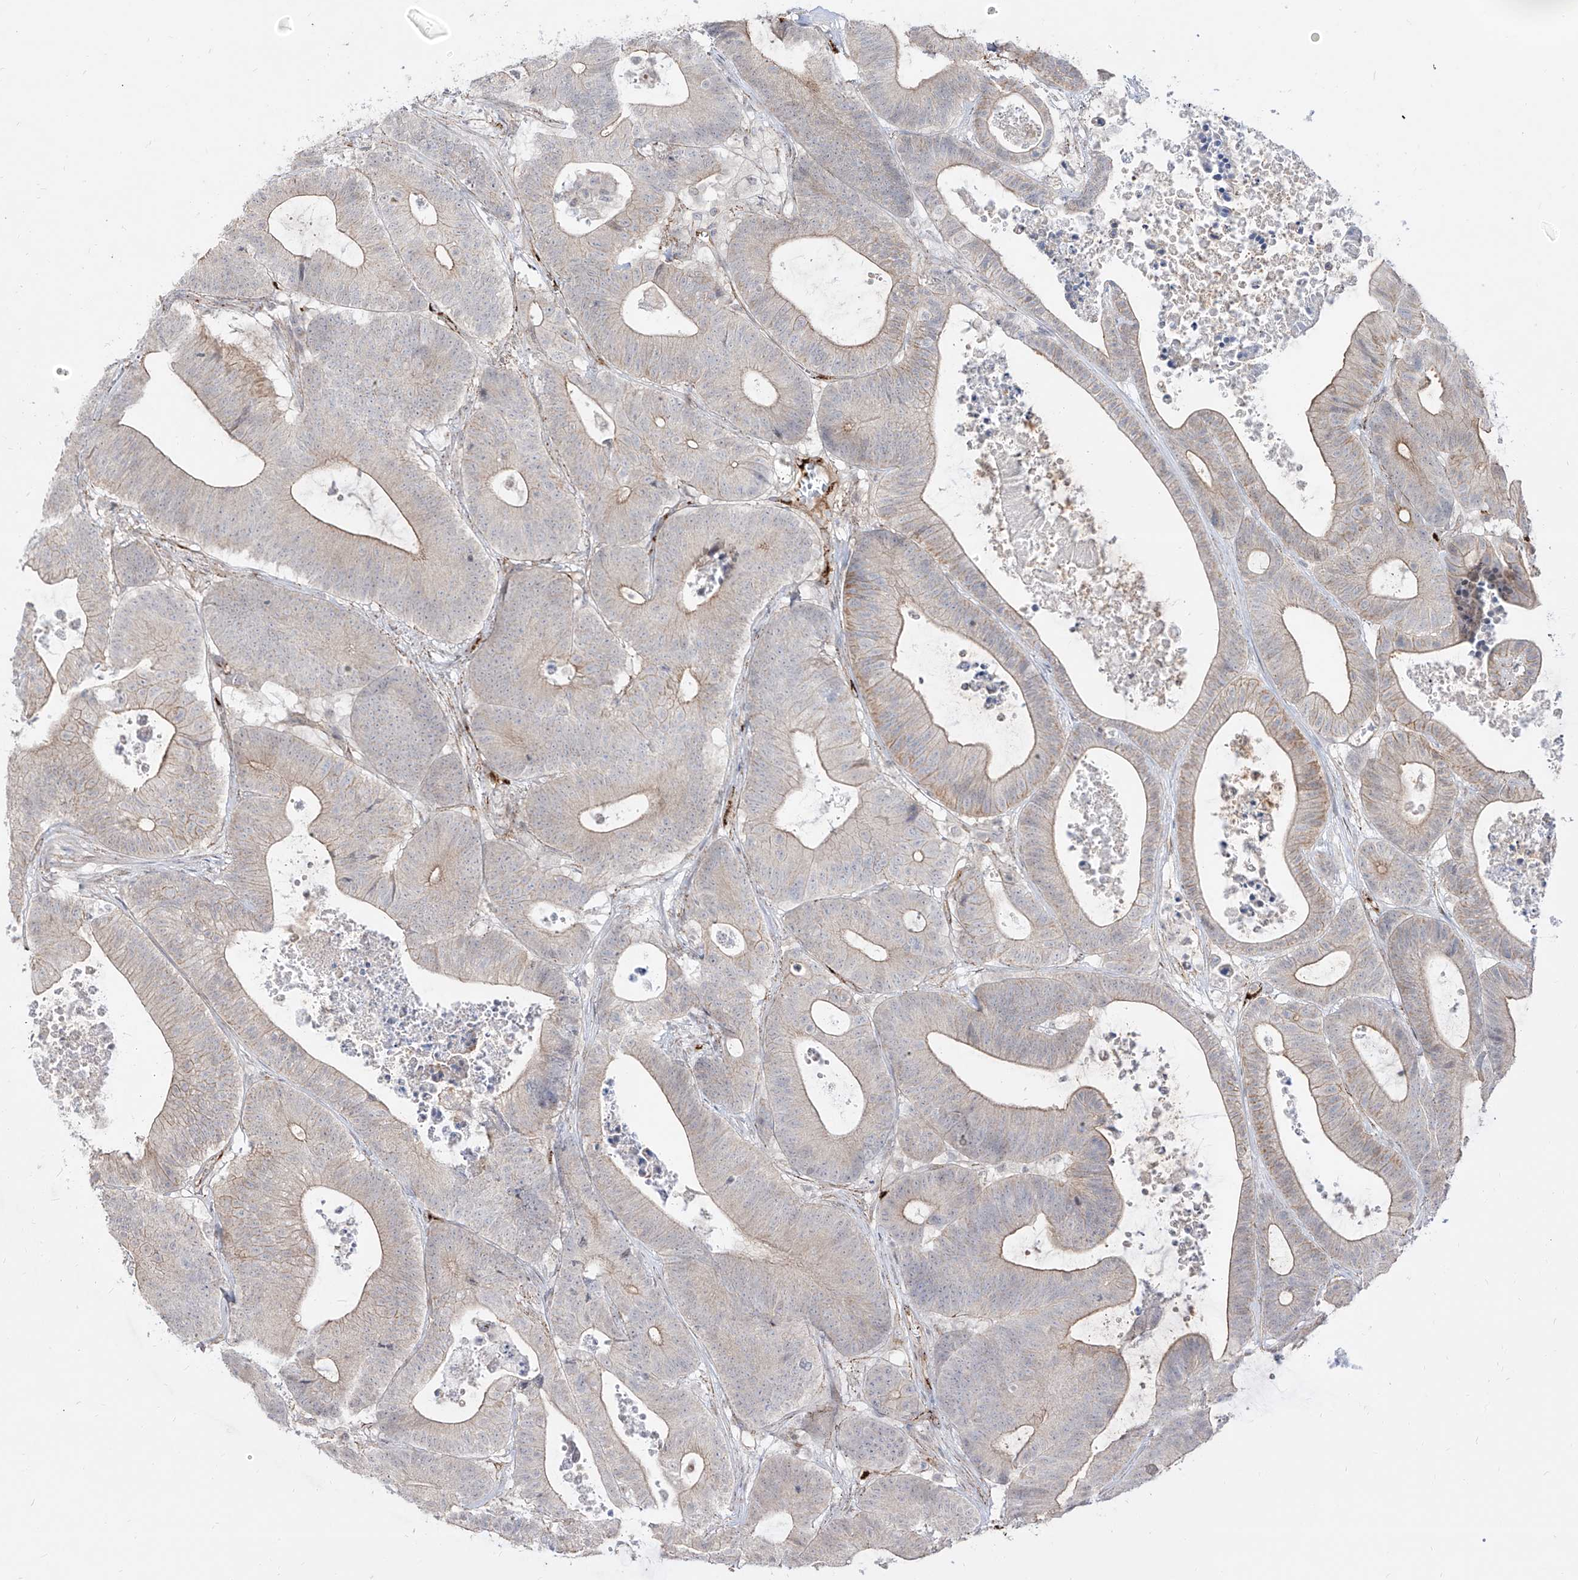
{"staining": {"intensity": "moderate", "quantity": "25%-75%", "location": "cytoplasmic/membranous"}, "tissue": "colorectal cancer", "cell_type": "Tumor cells", "image_type": "cancer", "snomed": [{"axis": "morphology", "description": "Adenocarcinoma, NOS"}, {"axis": "topography", "description": "Colon"}], "caption": "Moderate cytoplasmic/membranous positivity for a protein is seen in about 25%-75% of tumor cells of colorectal cancer (adenocarcinoma) using immunohistochemistry (IHC).", "gene": "ZGRF1", "patient": {"sex": "female", "age": 84}}